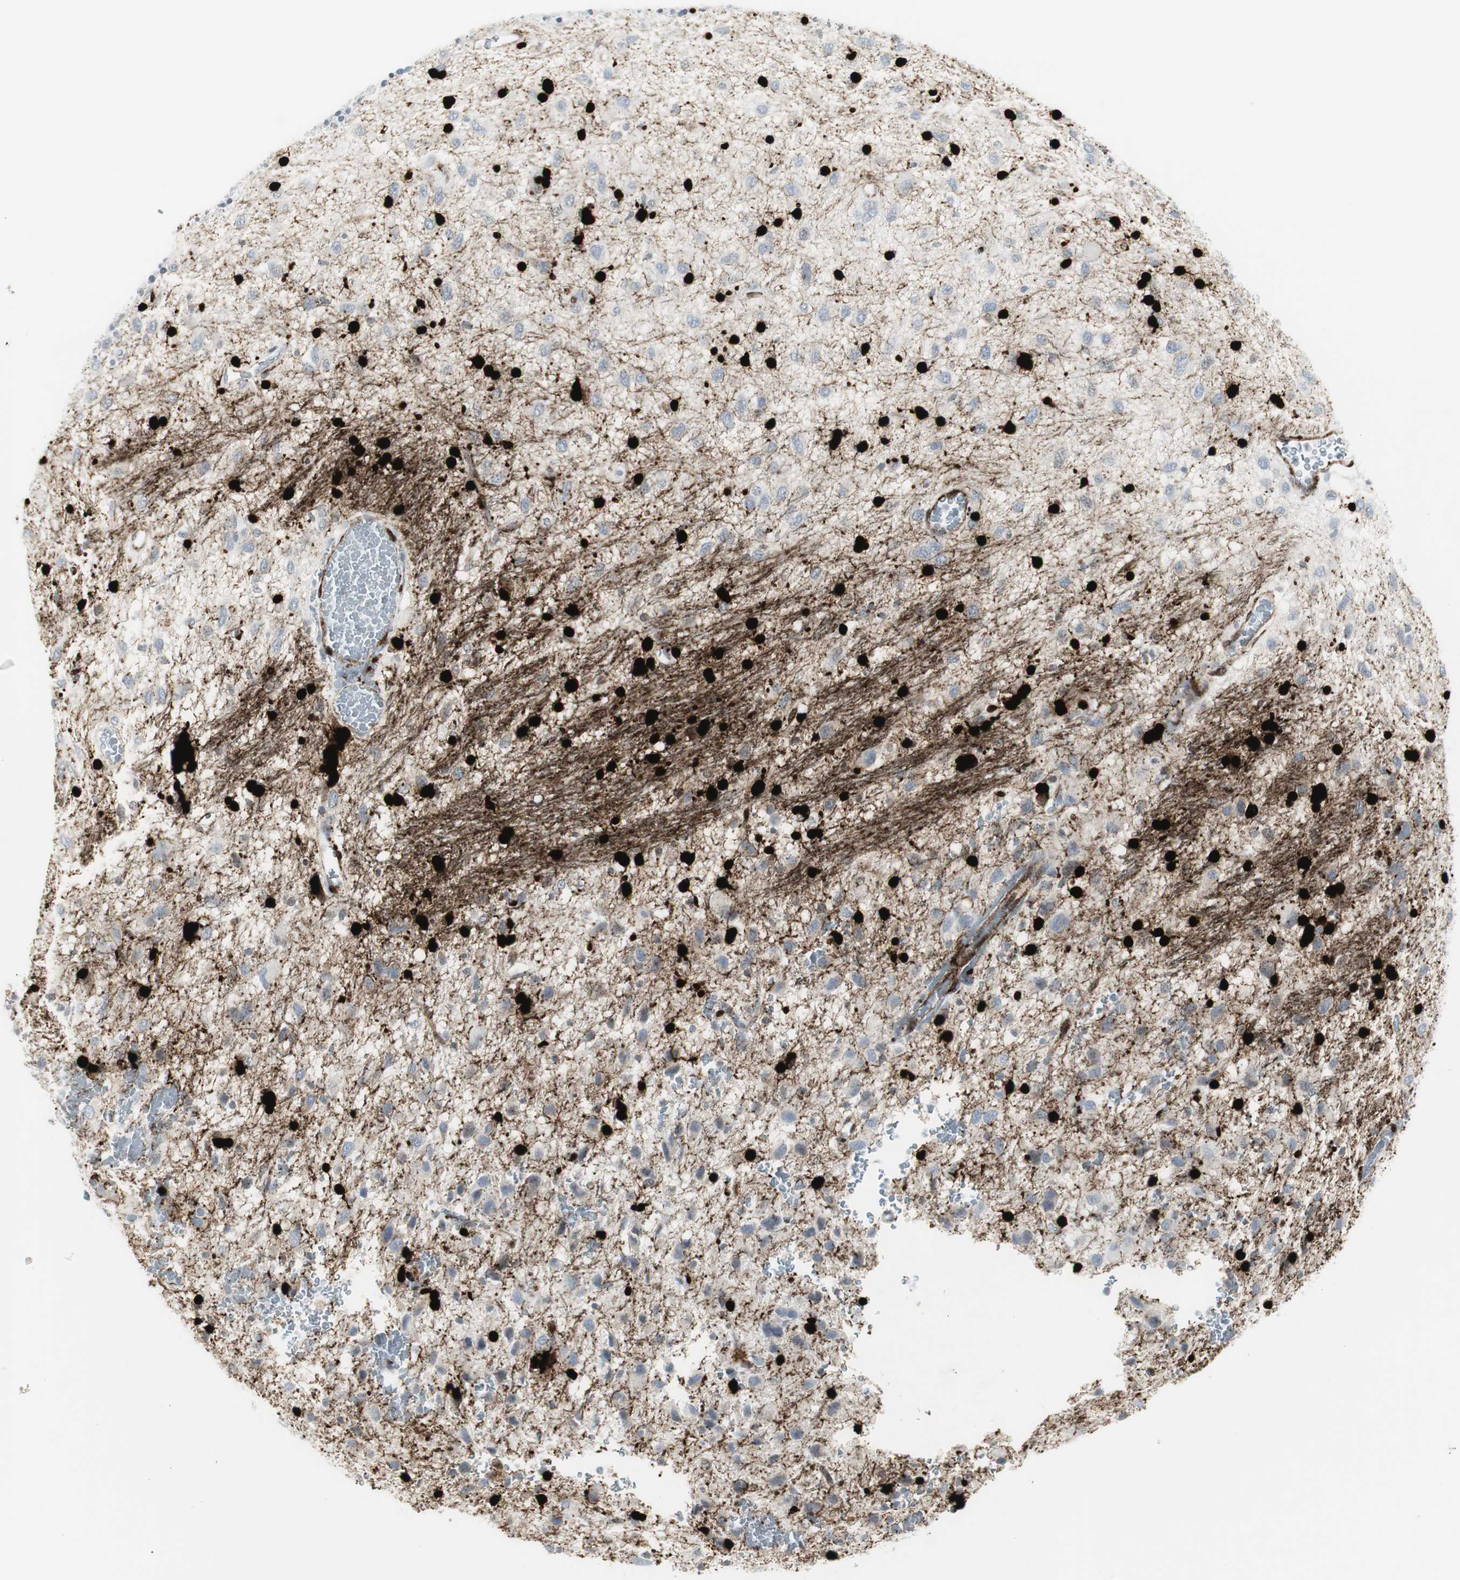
{"staining": {"intensity": "strong", "quantity": "25%-75%", "location": "cytoplasmic/membranous,nuclear"}, "tissue": "glioma", "cell_type": "Tumor cells", "image_type": "cancer", "snomed": [{"axis": "morphology", "description": "Glioma, malignant, Low grade"}, {"axis": "topography", "description": "Brain"}], "caption": "A micrograph of malignant glioma (low-grade) stained for a protein displays strong cytoplasmic/membranous and nuclear brown staining in tumor cells.", "gene": "PPP1R14A", "patient": {"sex": "male", "age": 77}}